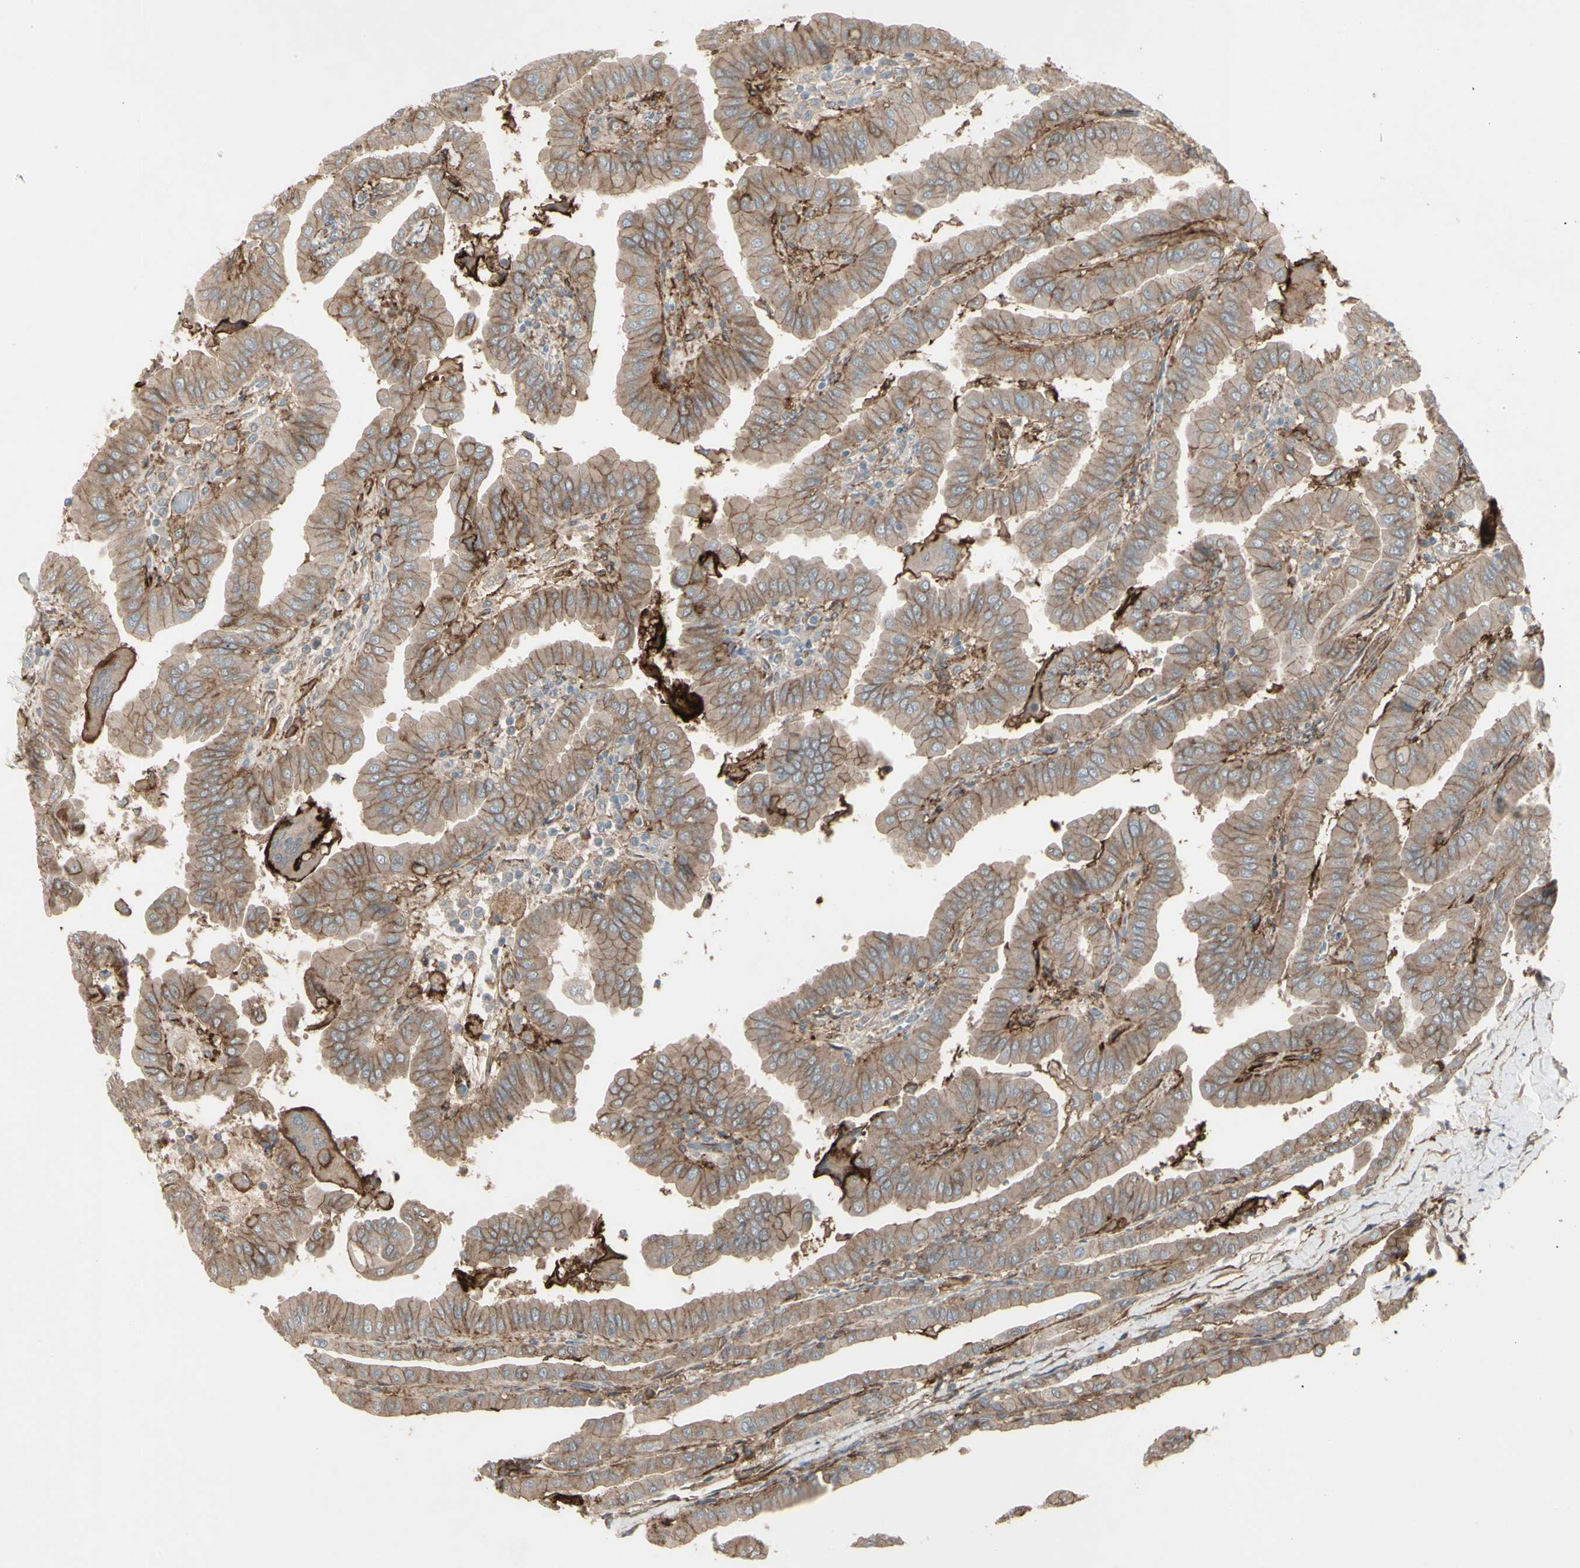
{"staining": {"intensity": "moderate", "quantity": ">75%", "location": "cytoplasmic/membranous"}, "tissue": "thyroid cancer", "cell_type": "Tumor cells", "image_type": "cancer", "snomed": [{"axis": "morphology", "description": "Papillary adenocarcinoma, NOS"}, {"axis": "topography", "description": "Thyroid gland"}], "caption": "IHC histopathology image of neoplastic tissue: thyroid cancer (papillary adenocarcinoma) stained using immunohistochemistry (IHC) displays medium levels of moderate protein expression localized specifically in the cytoplasmic/membranous of tumor cells, appearing as a cytoplasmic/membranous brown color.", "gene": "CD276", "patient": {"sex": "male", "age": 33}}